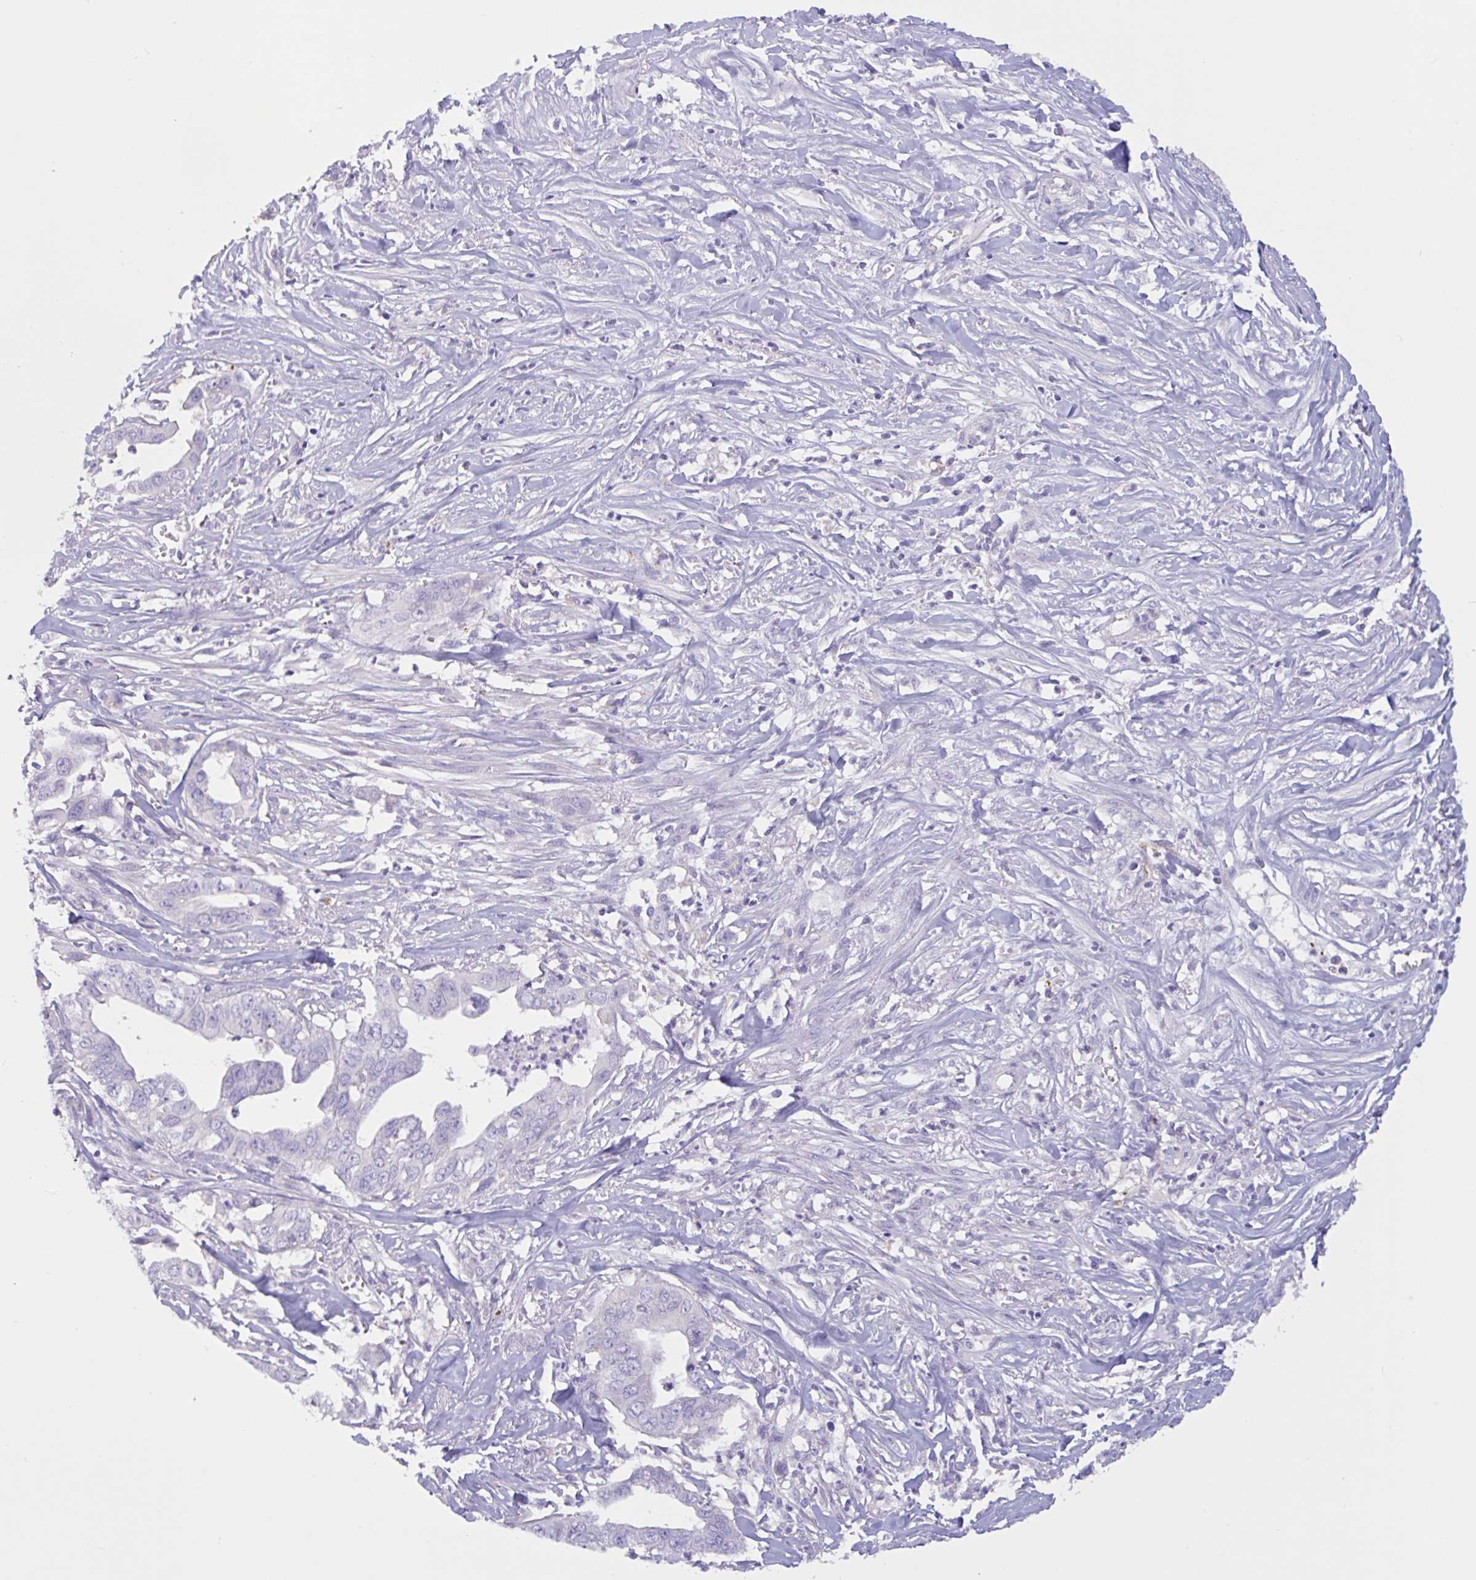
{"staining": {"intensity": "negative", "quantity": "none", "location": "none"}, "tissue": "liver cancer", "cell_type": "Tumor cells", "image_type": "cancer", "snomed": [{"axis": "morphology", "description": "Cholangiocarcinoma"}, {"axis": "topography", "description": "Liver"}], "caption": "High power microscopy histopathology image of an immunohistochemistry (IHC) micrograph of liver cholangiocarcinoma, revealing no significant expression in tumor cells.", "gene": "RPL22L1", "patient": {"sex": "female", "age": 79}}